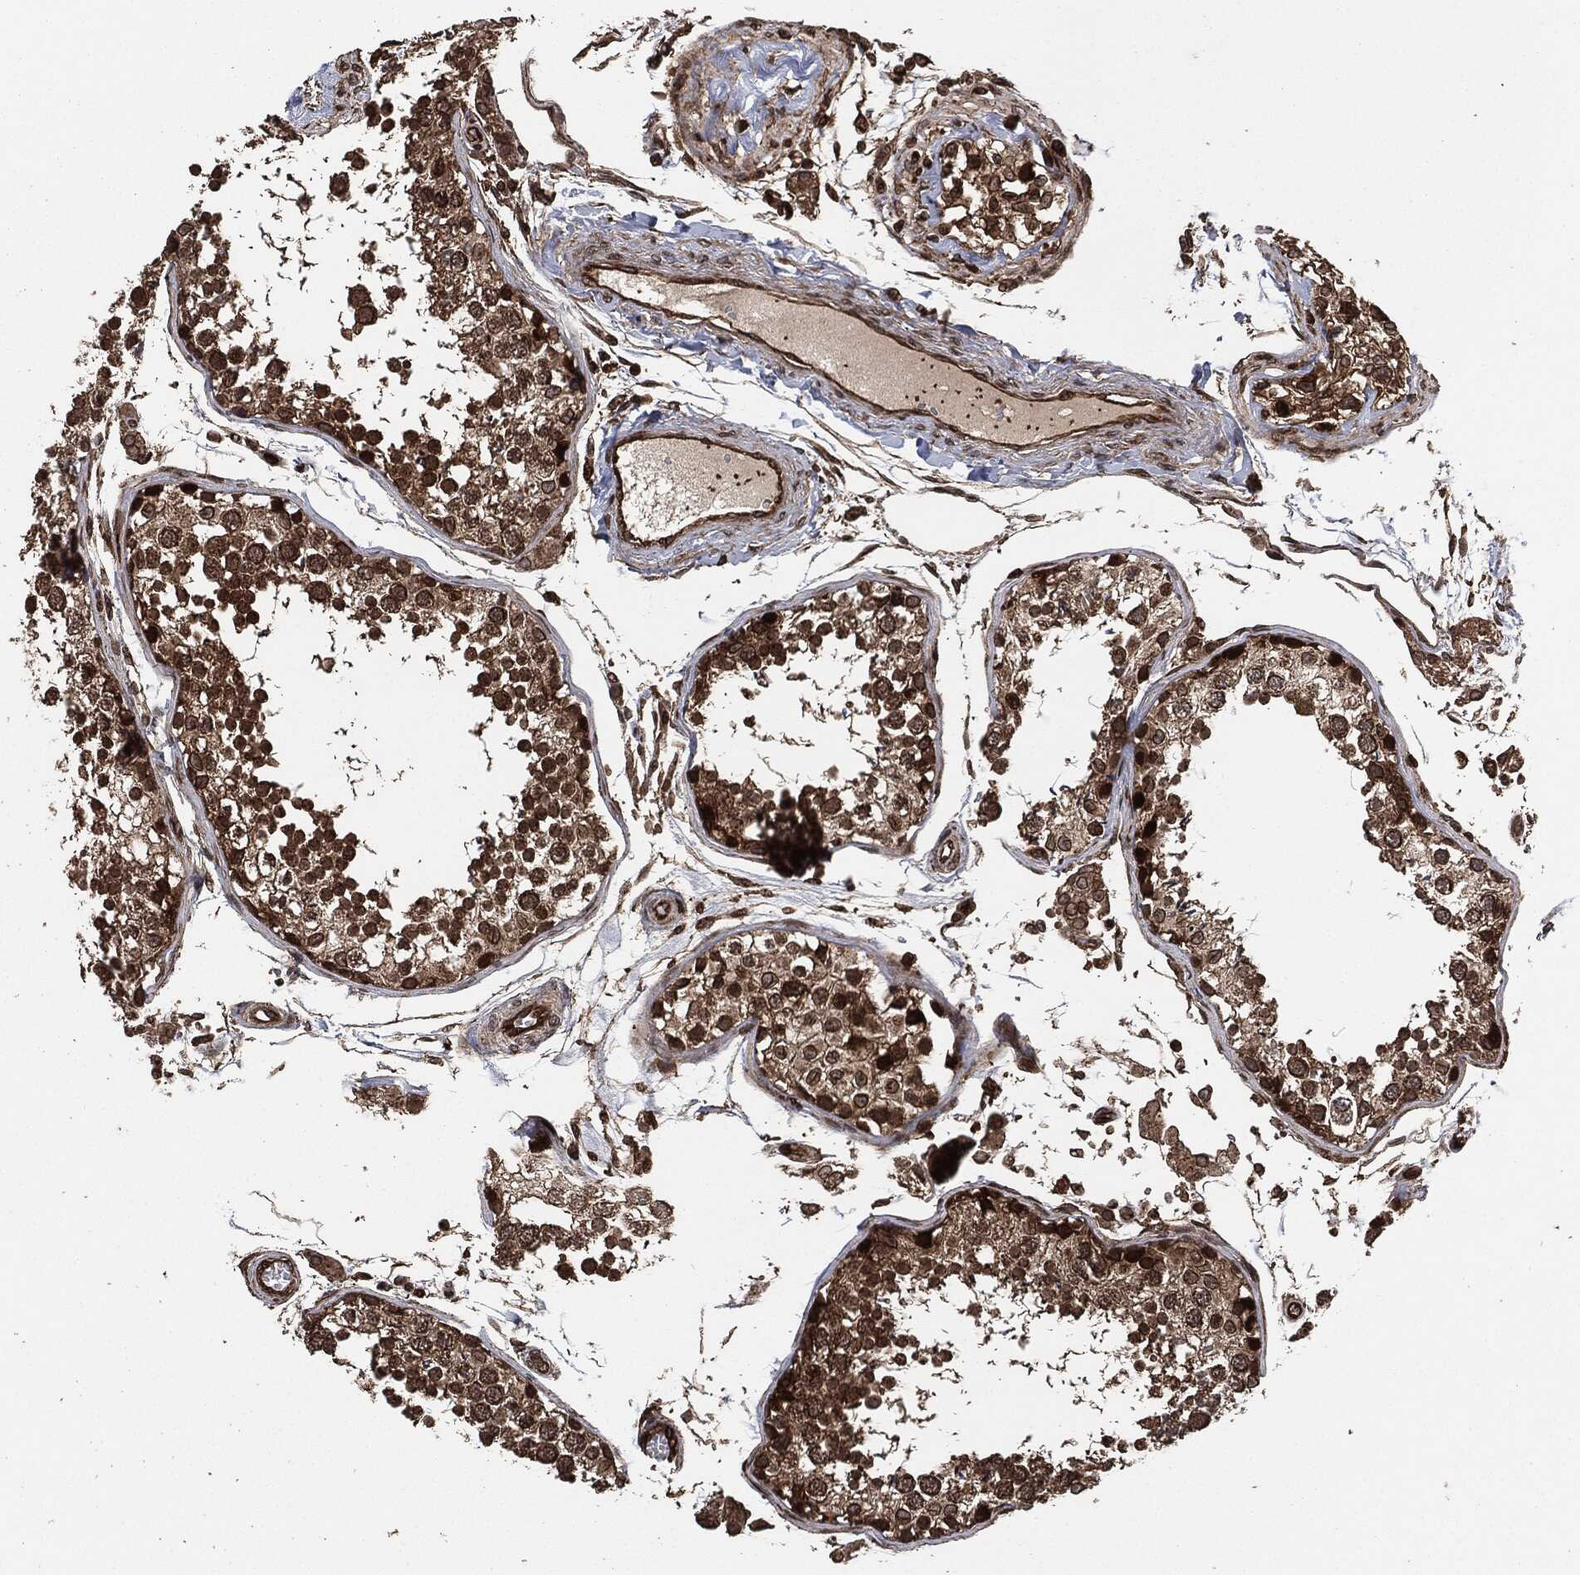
{"staining": {"intensity": "moderate", "quantity": ">75%", "location": "cytoplasmic/membranous"}, "tissue": "testis", "cell_type": "Cells in seminiferous ducts", "image_type": "normal", "snomed": [{"axis": "morphology", "description": "Normal tissue, NOS"}, {"axis": "topography", "description": "Testis"}], "caption": "Immunohistochemistry histopathology image of benign testis stained for a protein (brown), which exhibits medium levels of moderate cytoplasmic/membranous positivity in approximately >75% of cells in seminiferous ducts.", "gene": "IFIT1", "patient": {"sex": "male", "age": 29}}